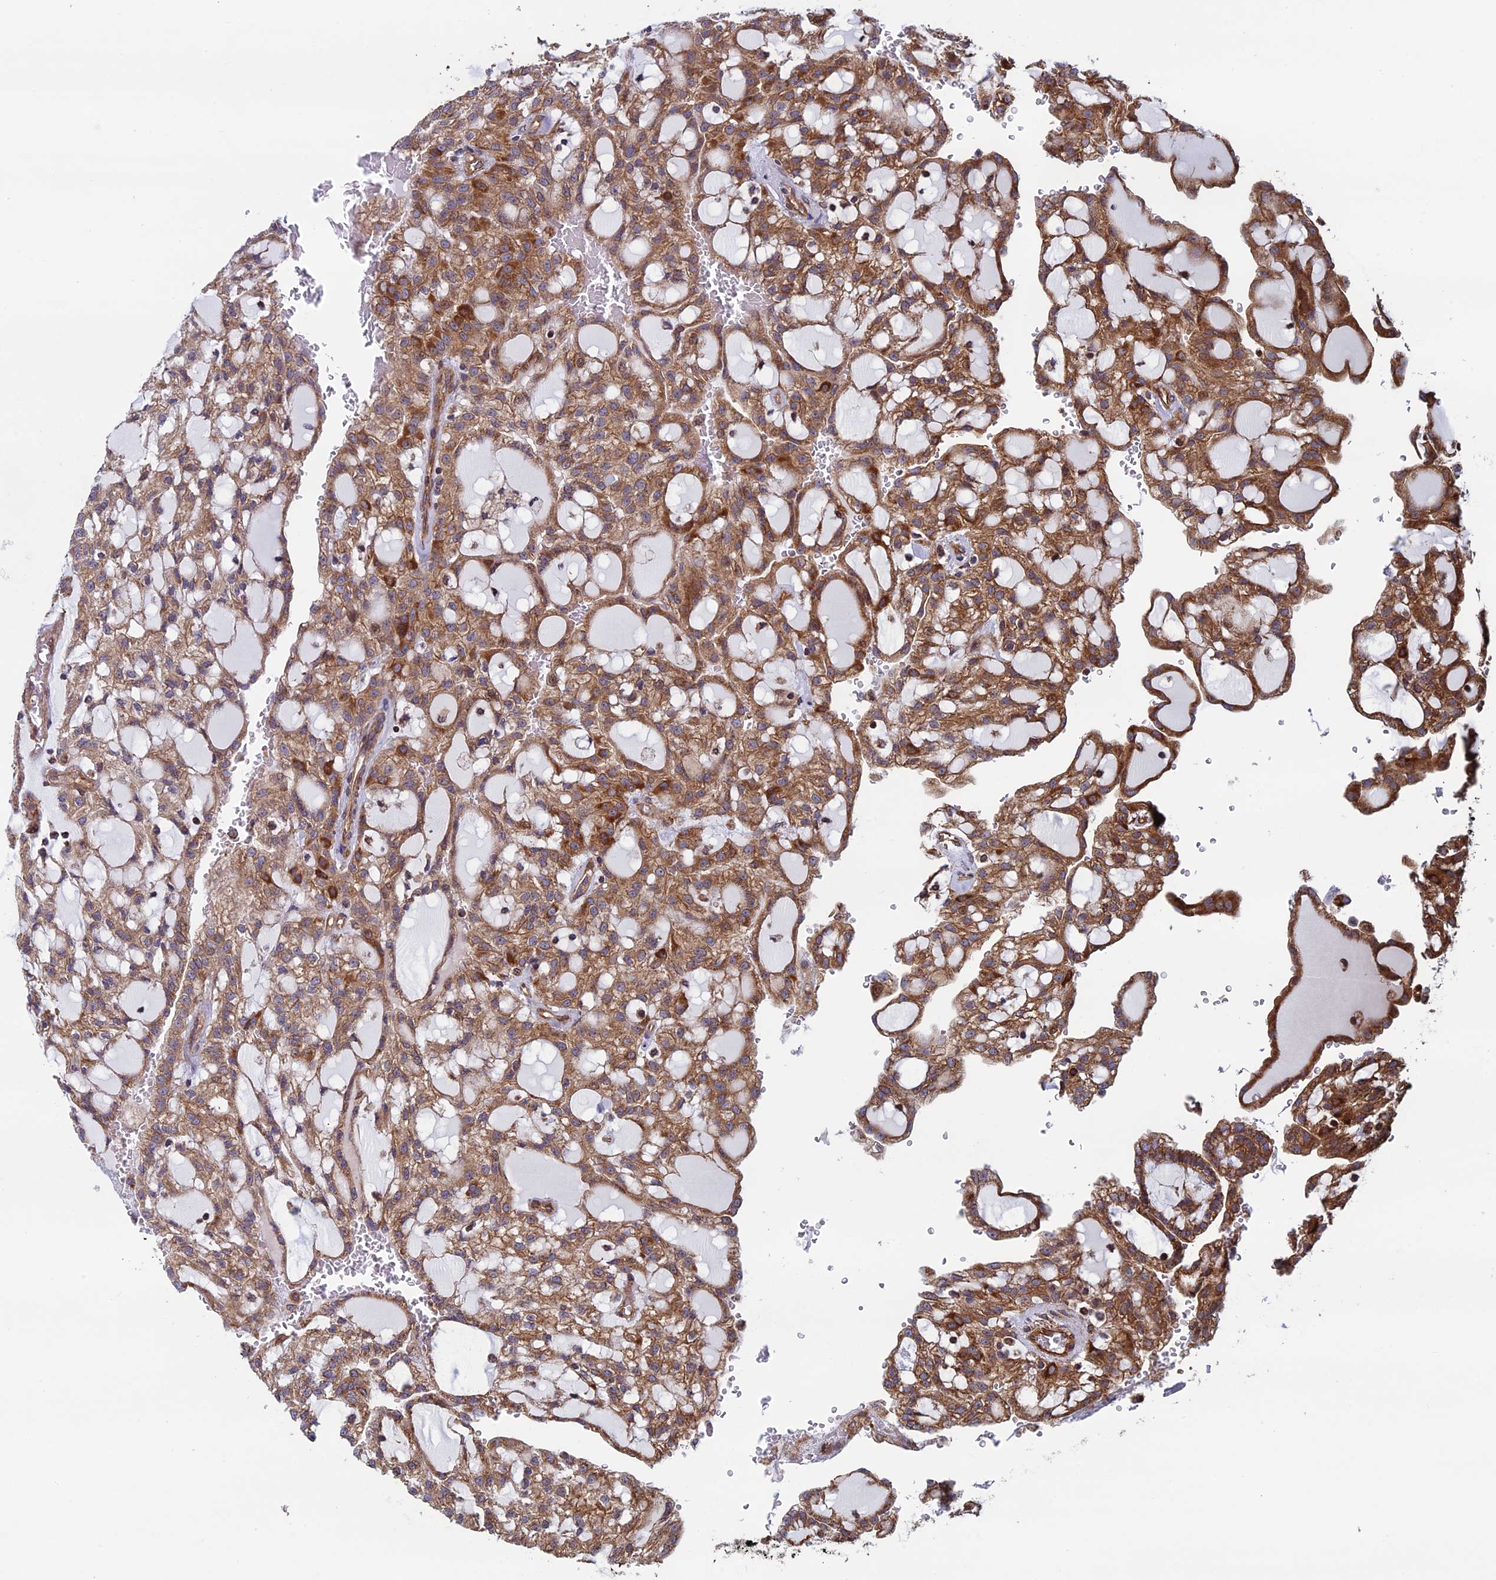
{"staining": {"intensity": "moderate", "quantity": ">75%", "location": "cytoplasmic/membranous"}, "tissue": "renal cancer", "cell_type": "Tumor cells", "image_type": "cancer", "snomed": [{"axis": "morphology", "description": "Adenocarcinoma, NOS"}, {"axis": "topography", "description": "Kidney"}], "caption": "Brown immunohistochemical staining in renal adenocarcinoma exhibits moderate cytoplasmic/membranous expression in approximately >75% of tumor cells.", "gene": "CCDC8", "patient": {"sex": "male", "age": 63}}